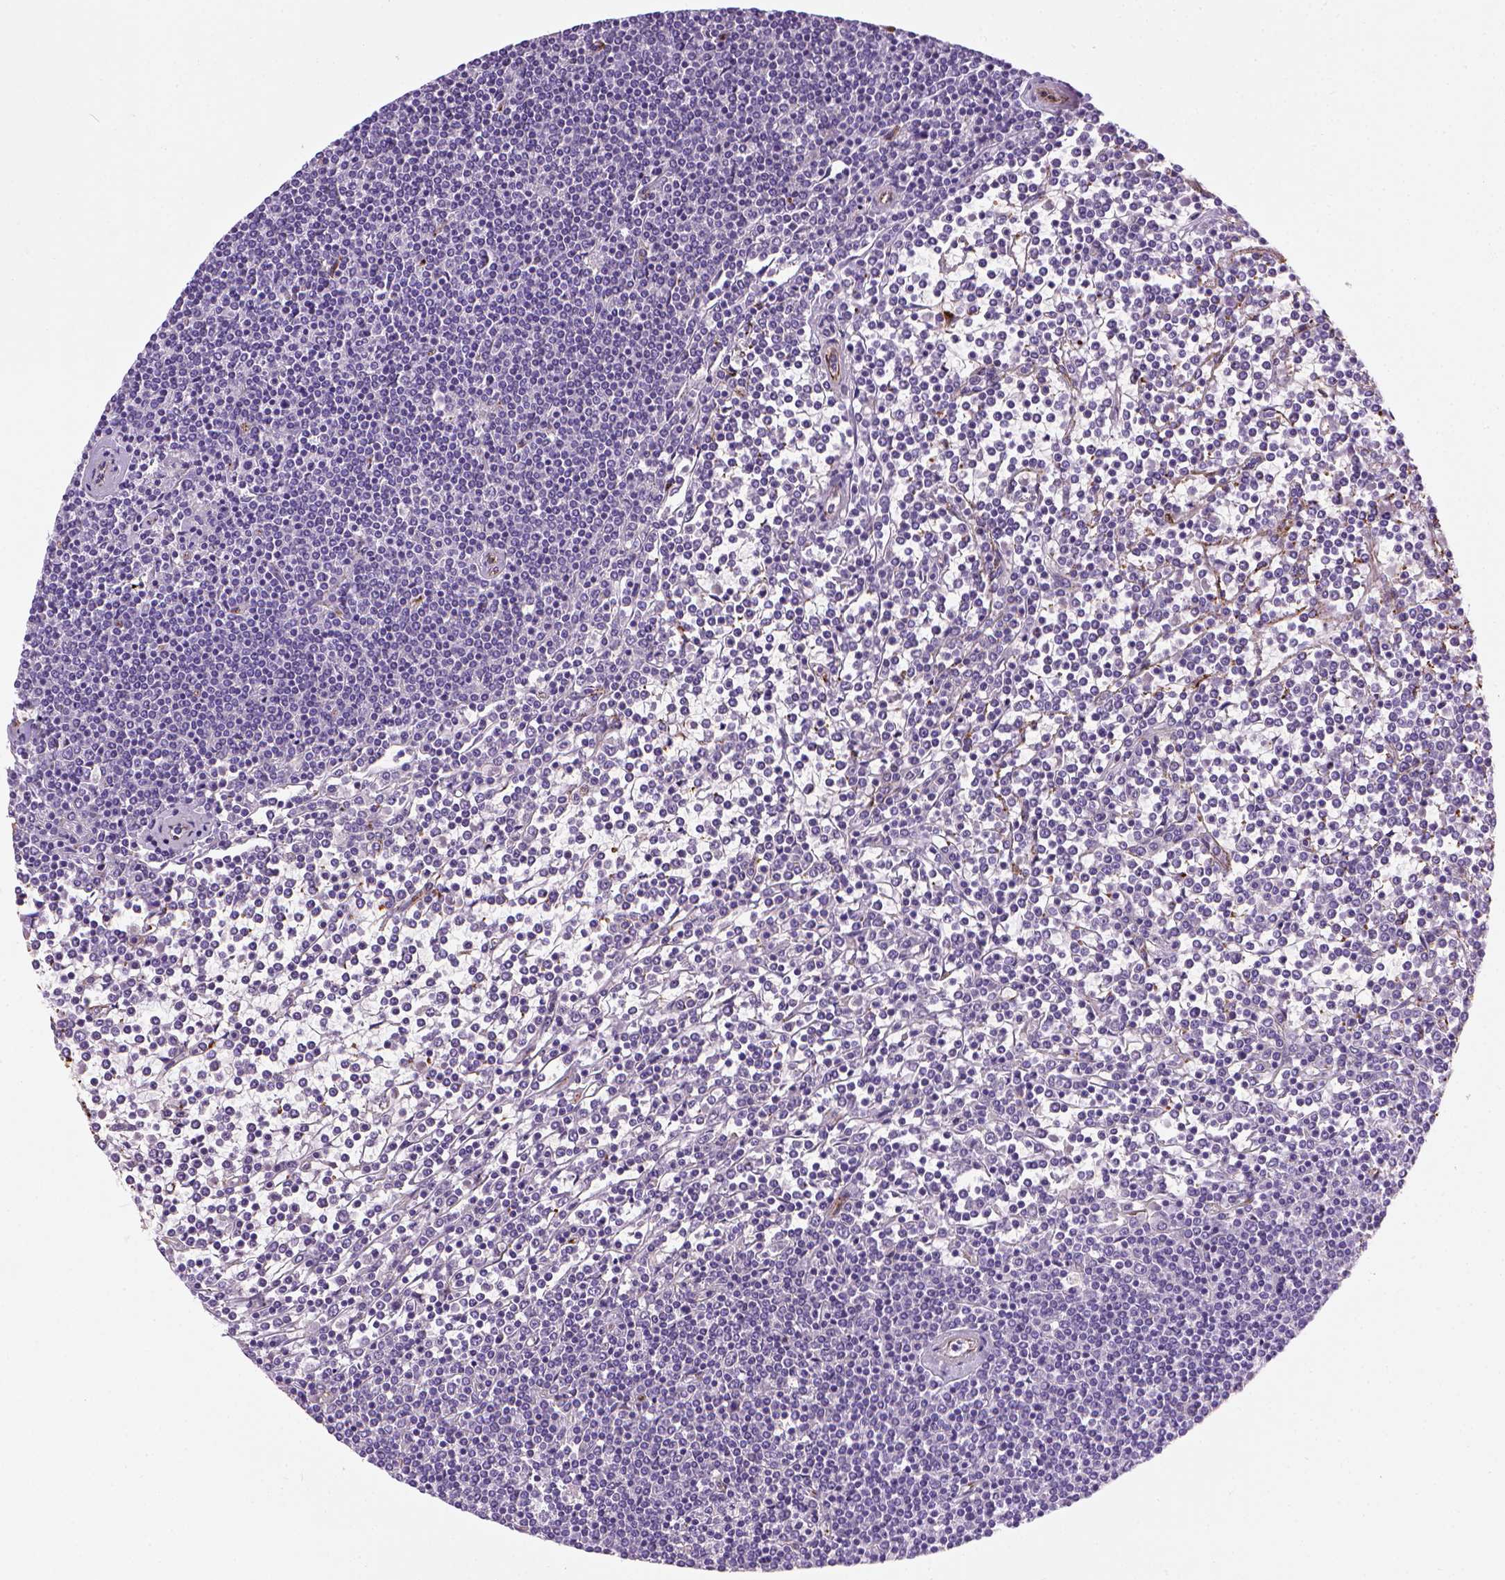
{"staining": {"intensity": "negative", "quantity": "none", "location": "none"}, "tissue": "lymphoma", "cell_type": "Tumor cells", "image_type": "cancer", "snomed": [{"axis": "morphology", "description": "Malignant lymphoma, non-Hodgkin's type, Low grade"}, {"axis": "topography", "description": "Spleen"}], "caption": "Tumor cells show no significant protein positivity in lymphoma.", "gene": "VWF", "patient": {"sex": "female", "age": 19}}